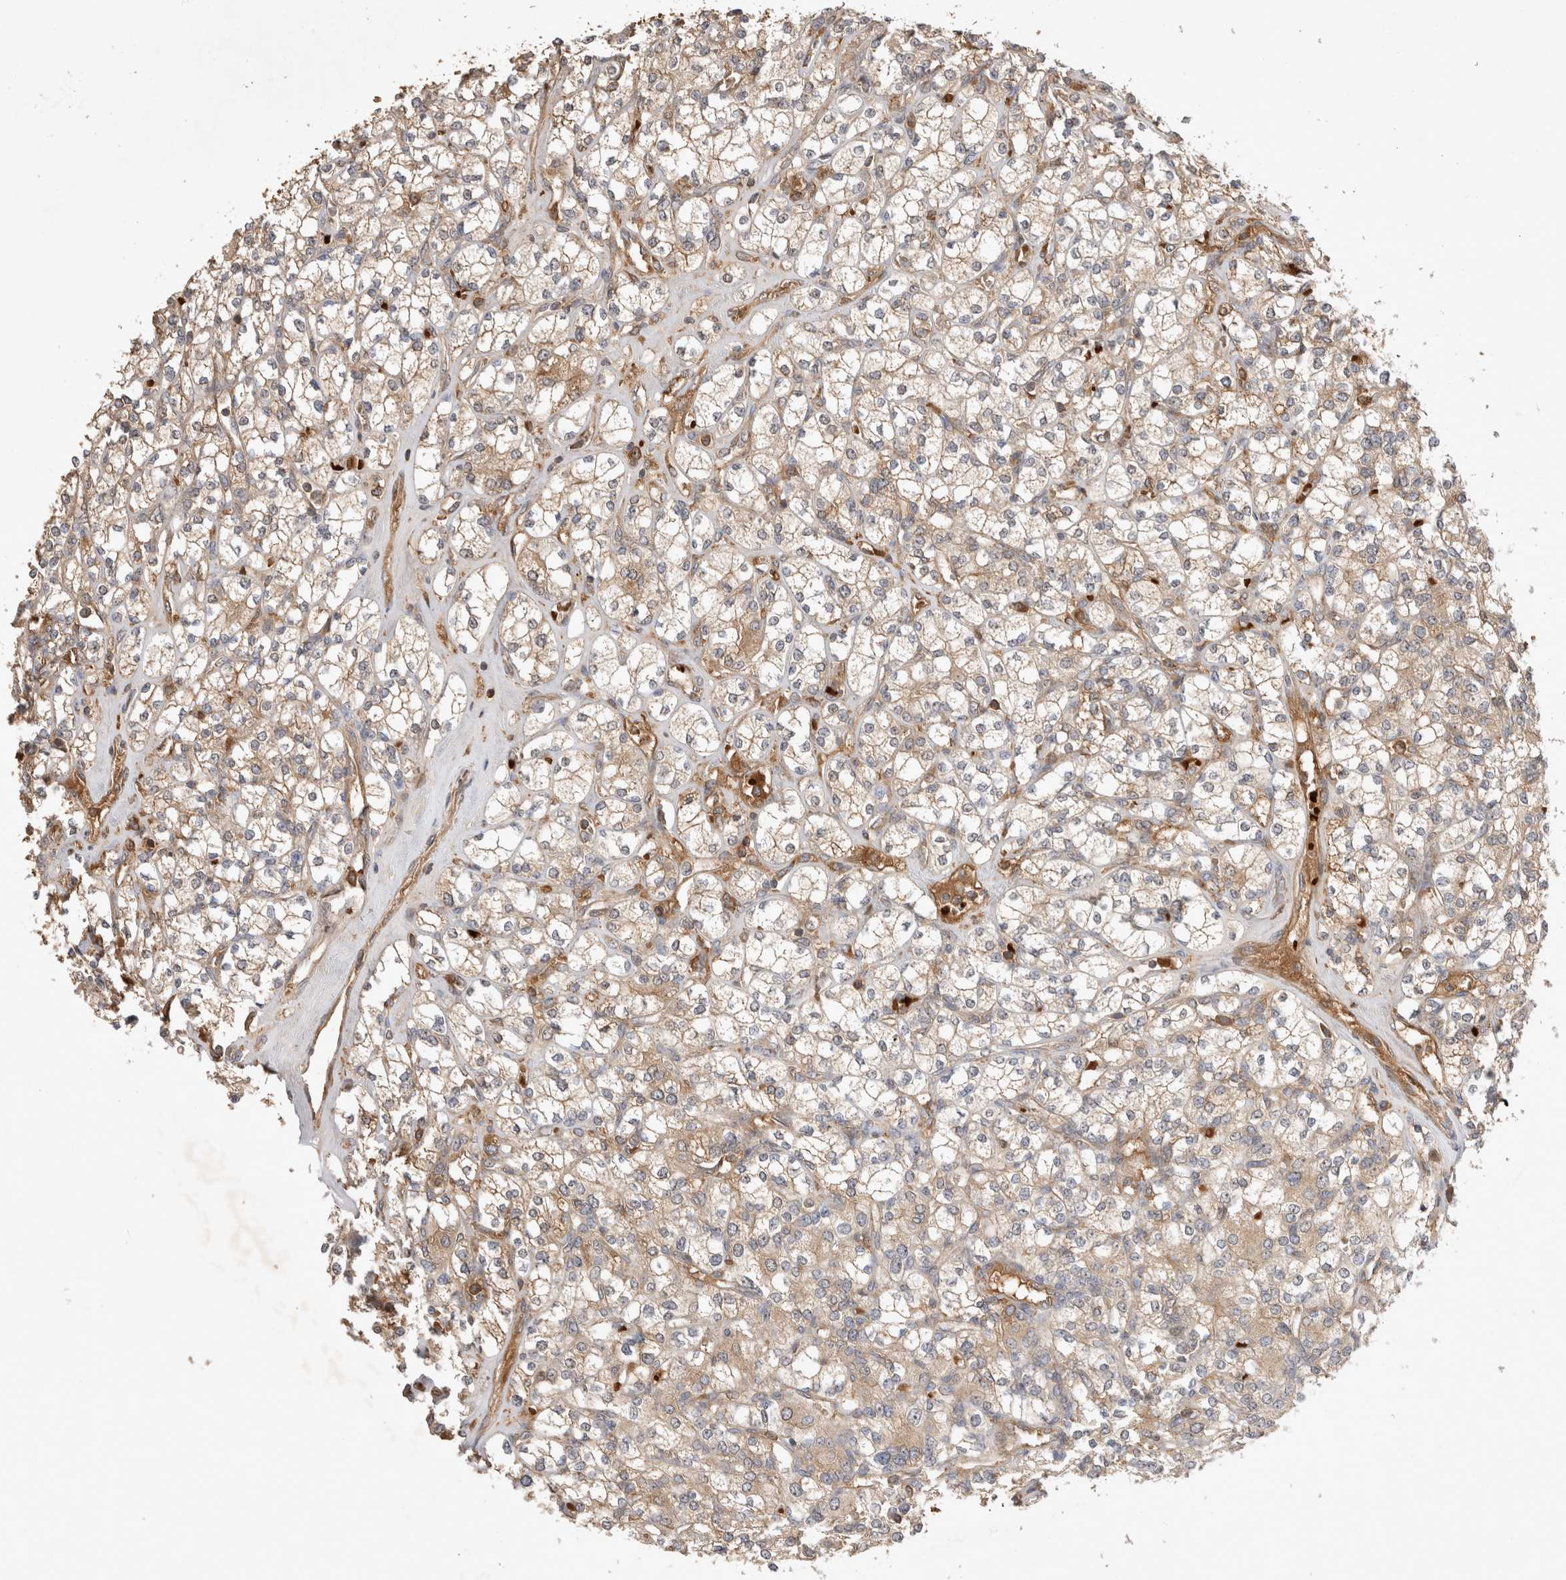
{"staining": {"intensity": "weak", "quantity": ">75%", "location": "cytoplasmic/membranous"}, "tissue": "renal cancer", "cell_type": "Tumor cells", "image_type": "cancer", "snomed": [{"axis": "morphology", "description": "Adenocarcinoma, NOS"}, {"axis": "topography", "description": "Kidney"}], "caption": "Brown immunohistochemical staining in renal cancer exhibits weak cytoplasmic/membranous expression in about >75% of tumor cells.", "gene": "FAM221A", "patient": {"sex": "male", "age": 77}}